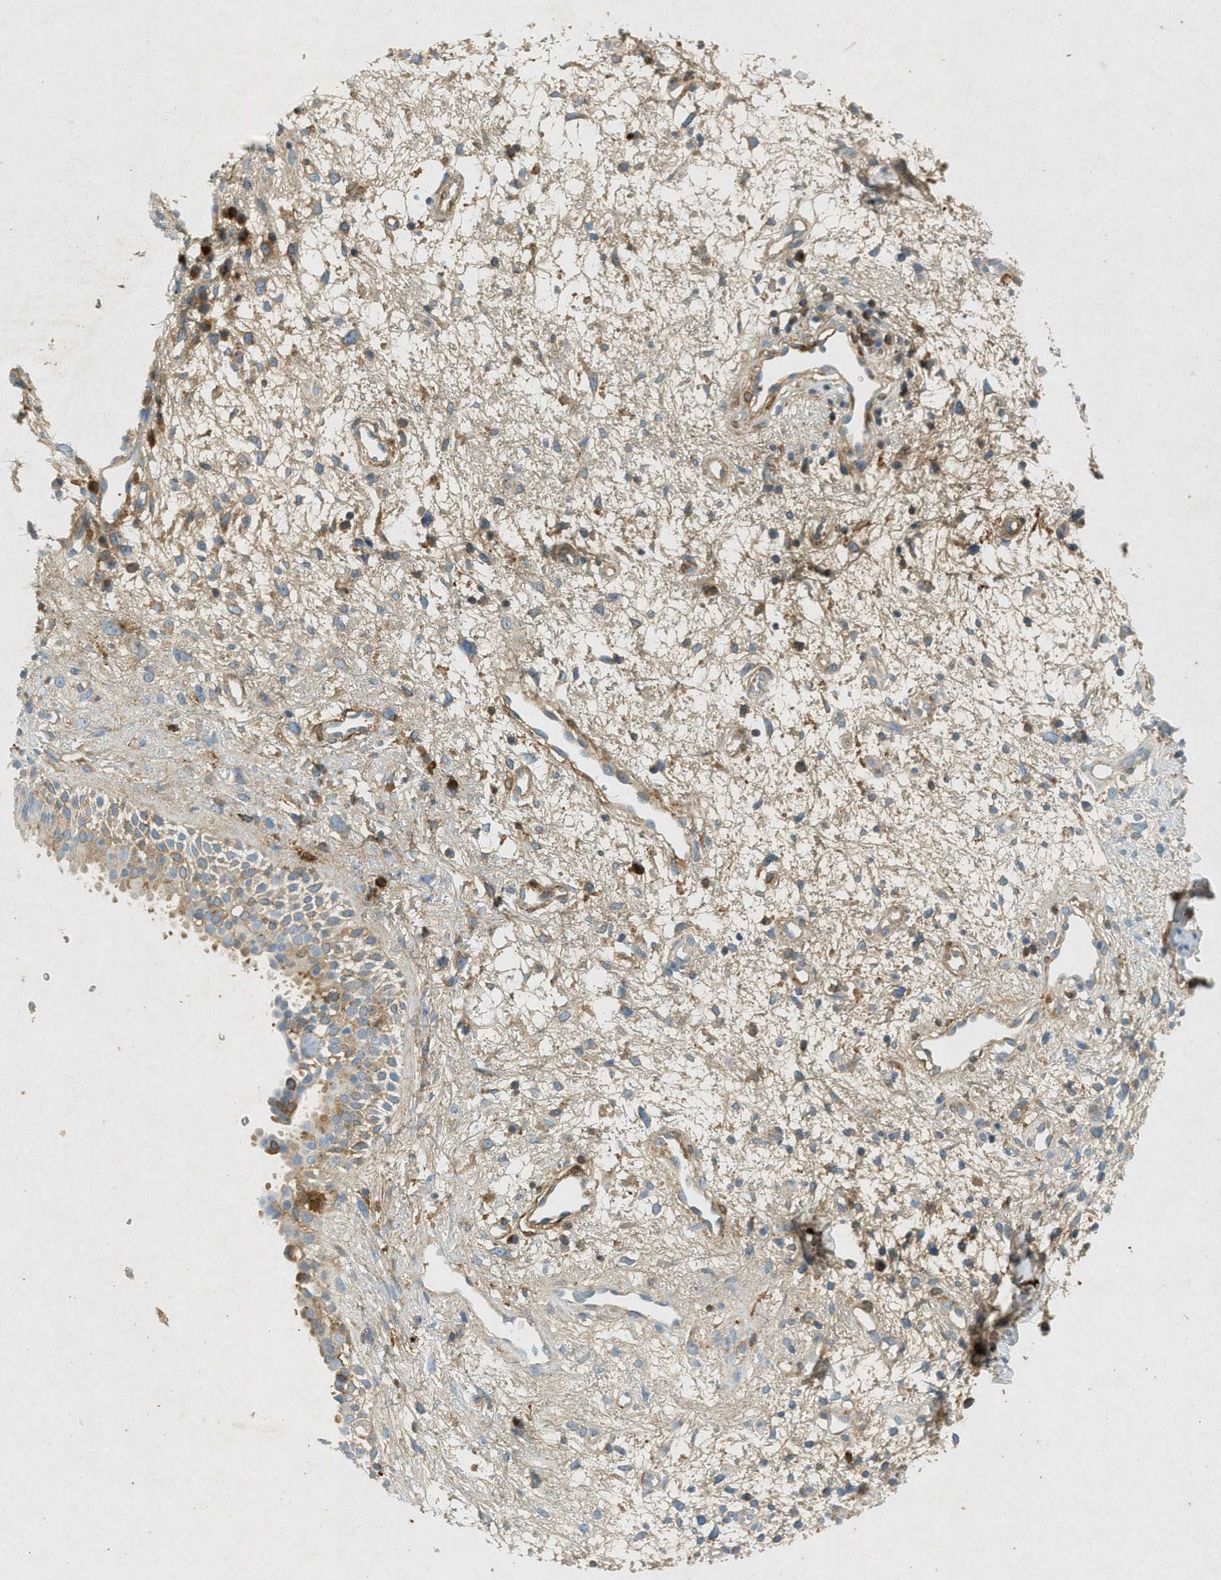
{"staining": {"intensity": "moderate", "quantity": ">75%", "location": "cytoplasmic/membranous"}, "tissue": "nasopharynx", "cell_type": "Respiratory epithelial cells", "image_type": "normal", "snomed": [{"axis": "morphology", "description": "Normal tissue, NOS"}, {"axis": "topography", "description": "Nasopharynx"}], "caption": "Protein staining demonstrates moderate cytoplasmic/membranous expression in approximately >75% of respiratory epithelial cells in normal nasopharynx. The staining was performed using DAB, with brown indicating positive protein expression. Nuclei are stained blue with hematoxylin.", "gene": "F2", "patient": {"sex": "male", "age": 22}}